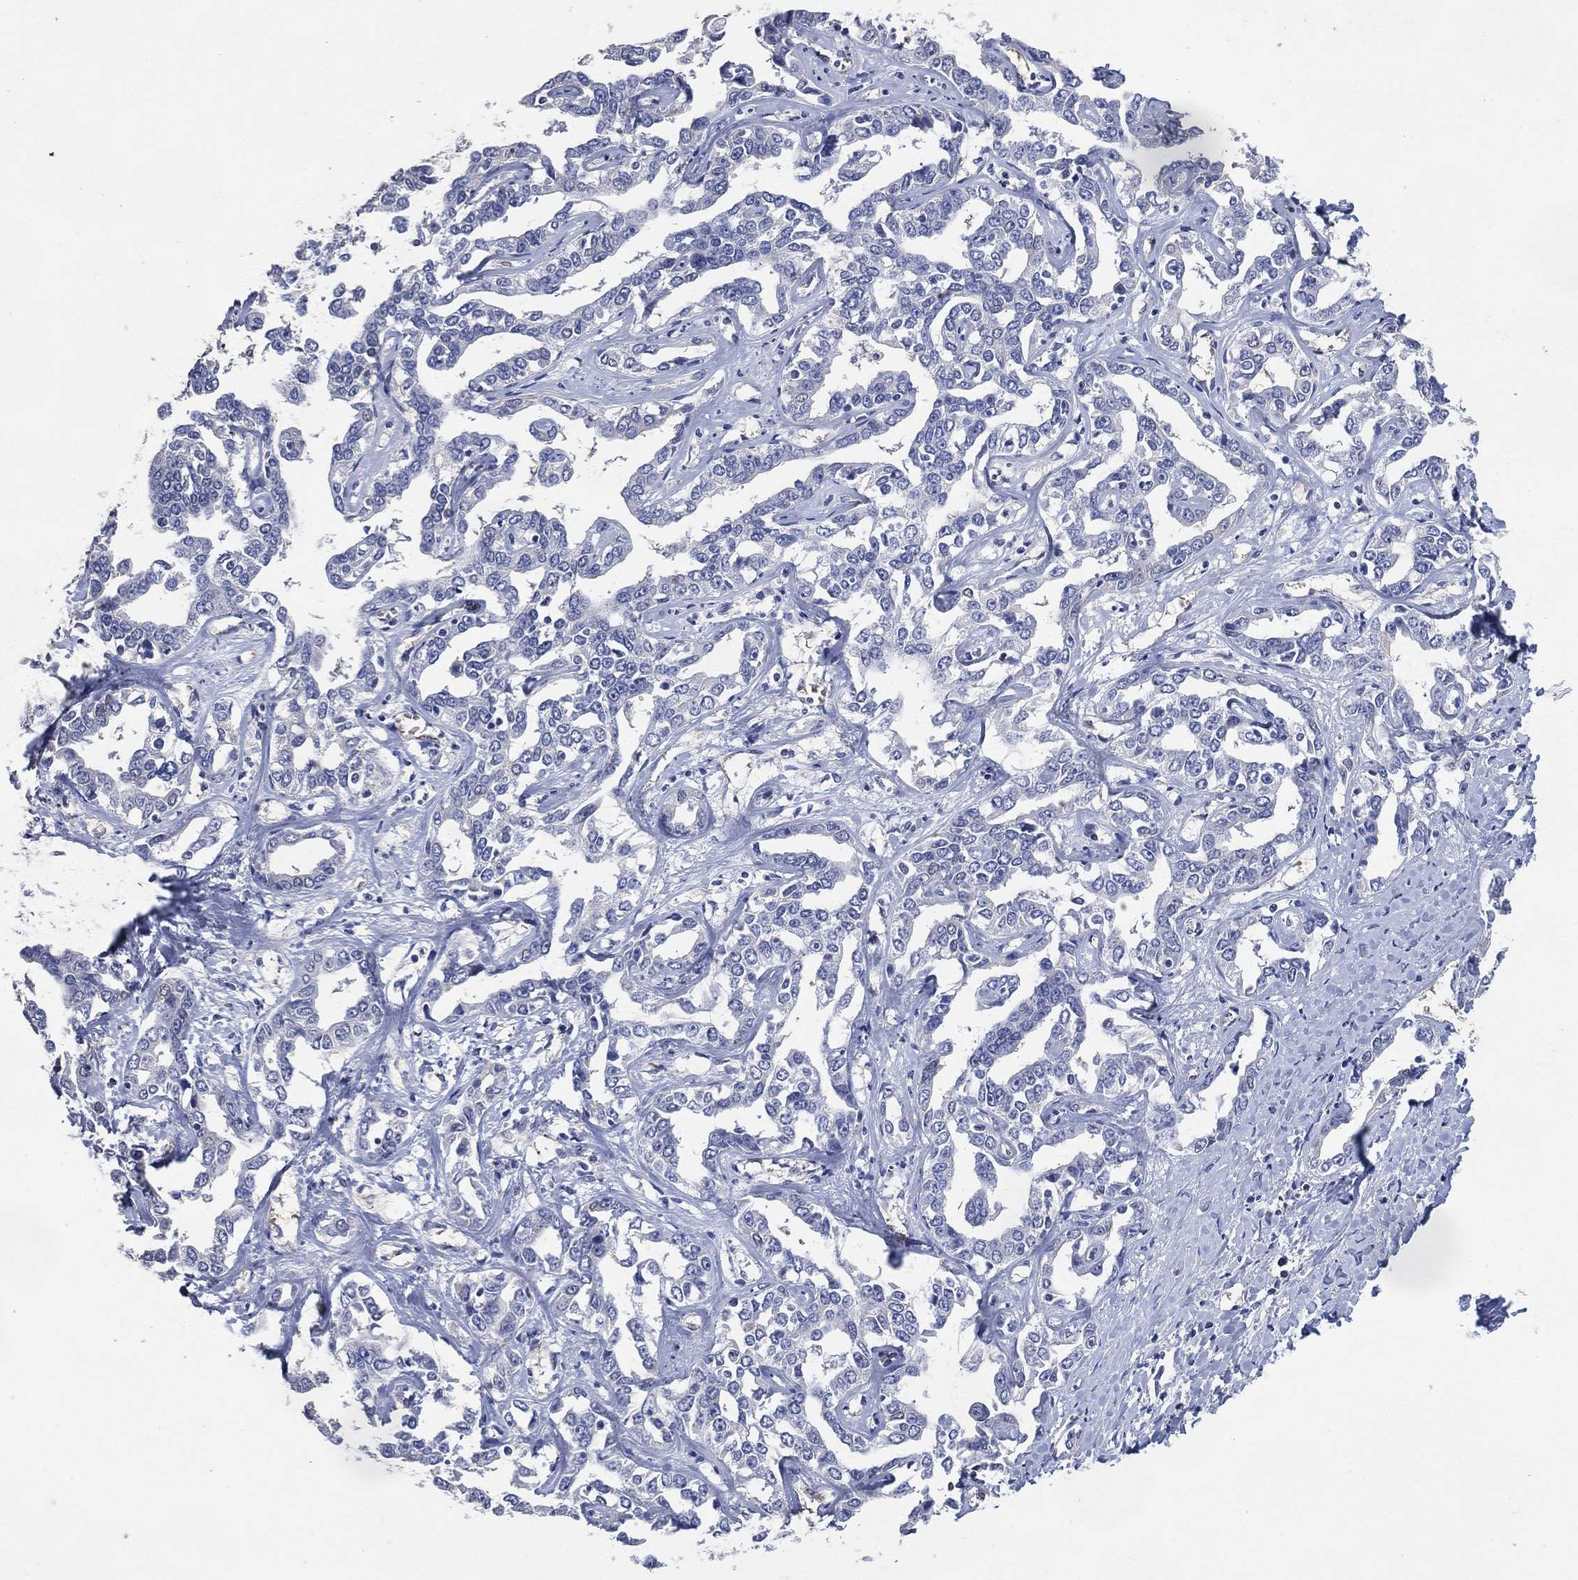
{"staining": {"intensity": "negative", "quantity": "none", "location": "none"}, "tissue": "liver cancer", "cell_type": "Tumor cells", "image_type": "cancer", "snomed": [{"axis": "morphology", "description": "Cholangiocarcinoma"}, {"axis": "topography", "description": "Liver"}], "caption": "Human liver cholangiocarcinoma stained for a protein using immunohistochemistry exhibits no positivity in tumor cells.", "gene": "AK1", "patient": {"sex": "male", "age": 59}}